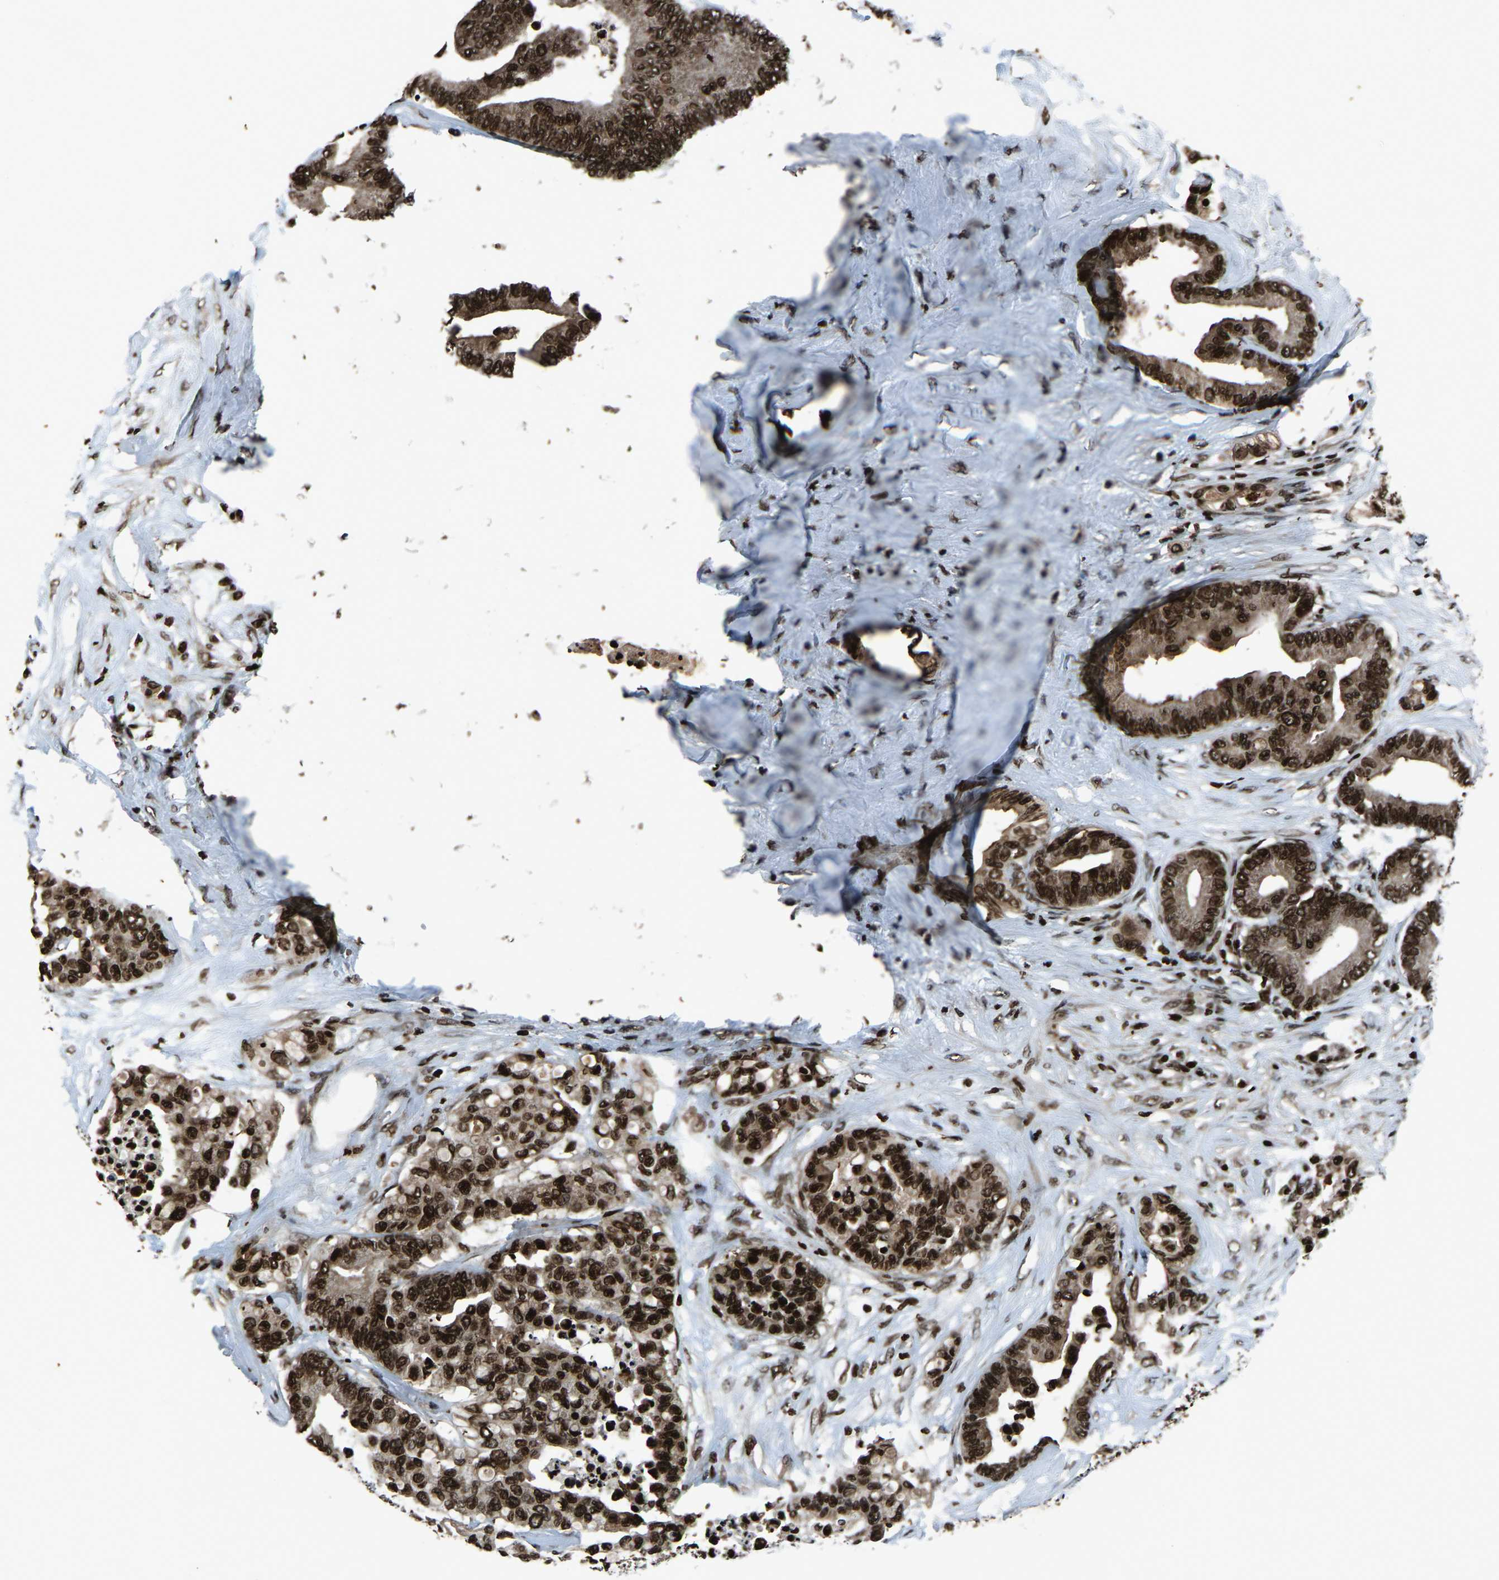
{"staining": {"intensity": "strong", "quantity": ">75%", "location": "nuclear"}, "tissue": "colorectal cancer", "cell_type": "Tumor cells", "image_type": "cancer", "snomed": [{"axis": "morphology", "description": "Adenocarcinoma, NOS"}, {"axis": "topography", "description": "Colon"}], "caption": "The photomicrograph demonstrates staining of colorectal cancer (adenocarcinoma), revealing strong nuclear protein positivity (brown color) within tumor cells. Ihc stains the protein in brown and the nuclei are stained blue.", "gene": "H4C1", "patient": {"sex": "male", "age": 82}}